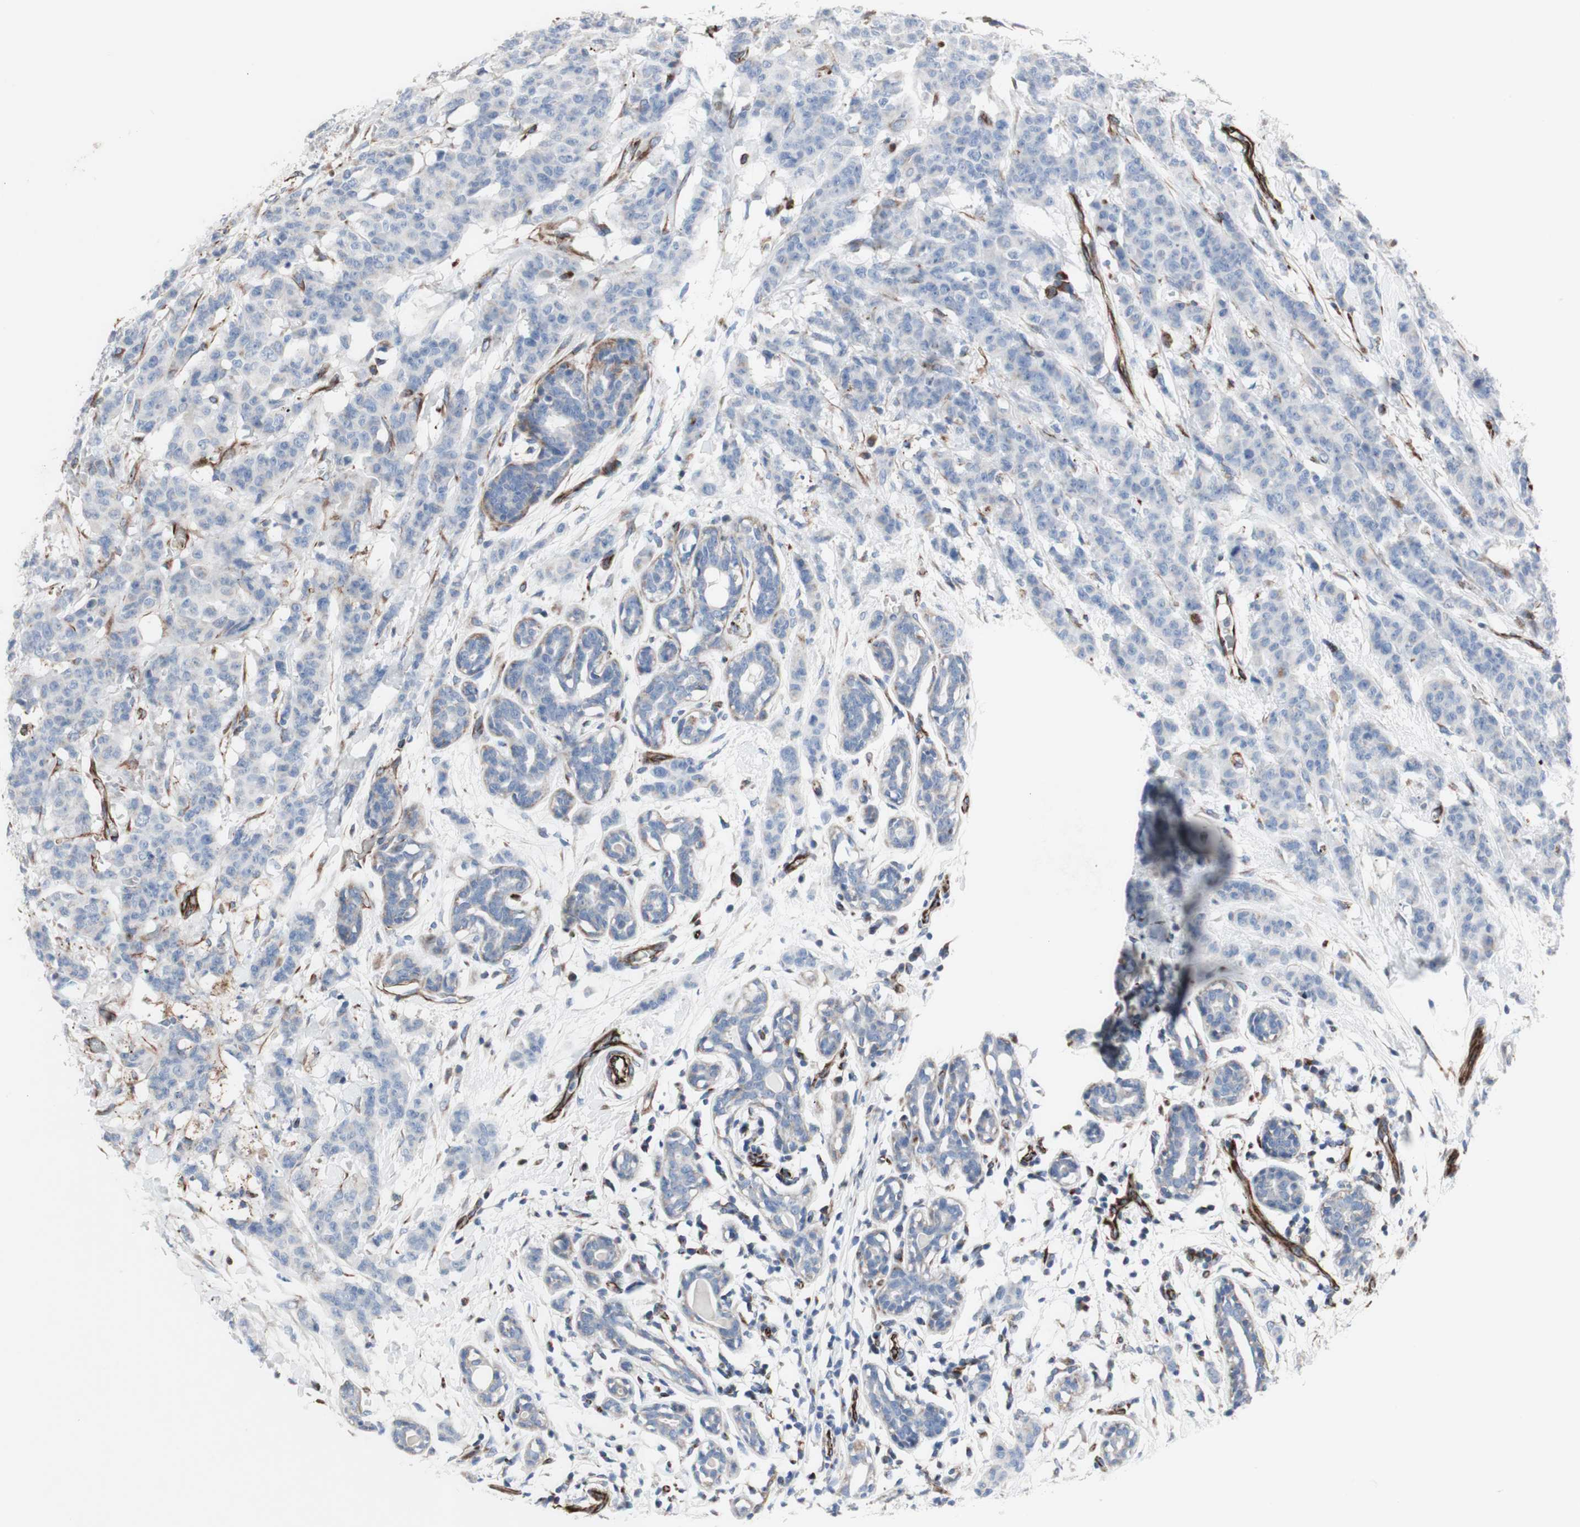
{"staining": {"intensity": "negative", "quantity": "none", "location": "none"}, "tissue": "breast cancer", "cell_type": "Tumor cells", "image_type": "cancer", "snomed": [{"axis": "morphology", "description": "Normal tissue, NOS"}, {"axis": "morphology", "description": "Duct carcinoma"}, {"axis": "topography", "description": "Breast"}], "caption": "This is an immunohistochemistry histopathology image of intraductal carcinoma (breast). There is no positivity in tumor cells.", "gene": "AGPAT5", "patient": {"sex": "female", "age": 40}}